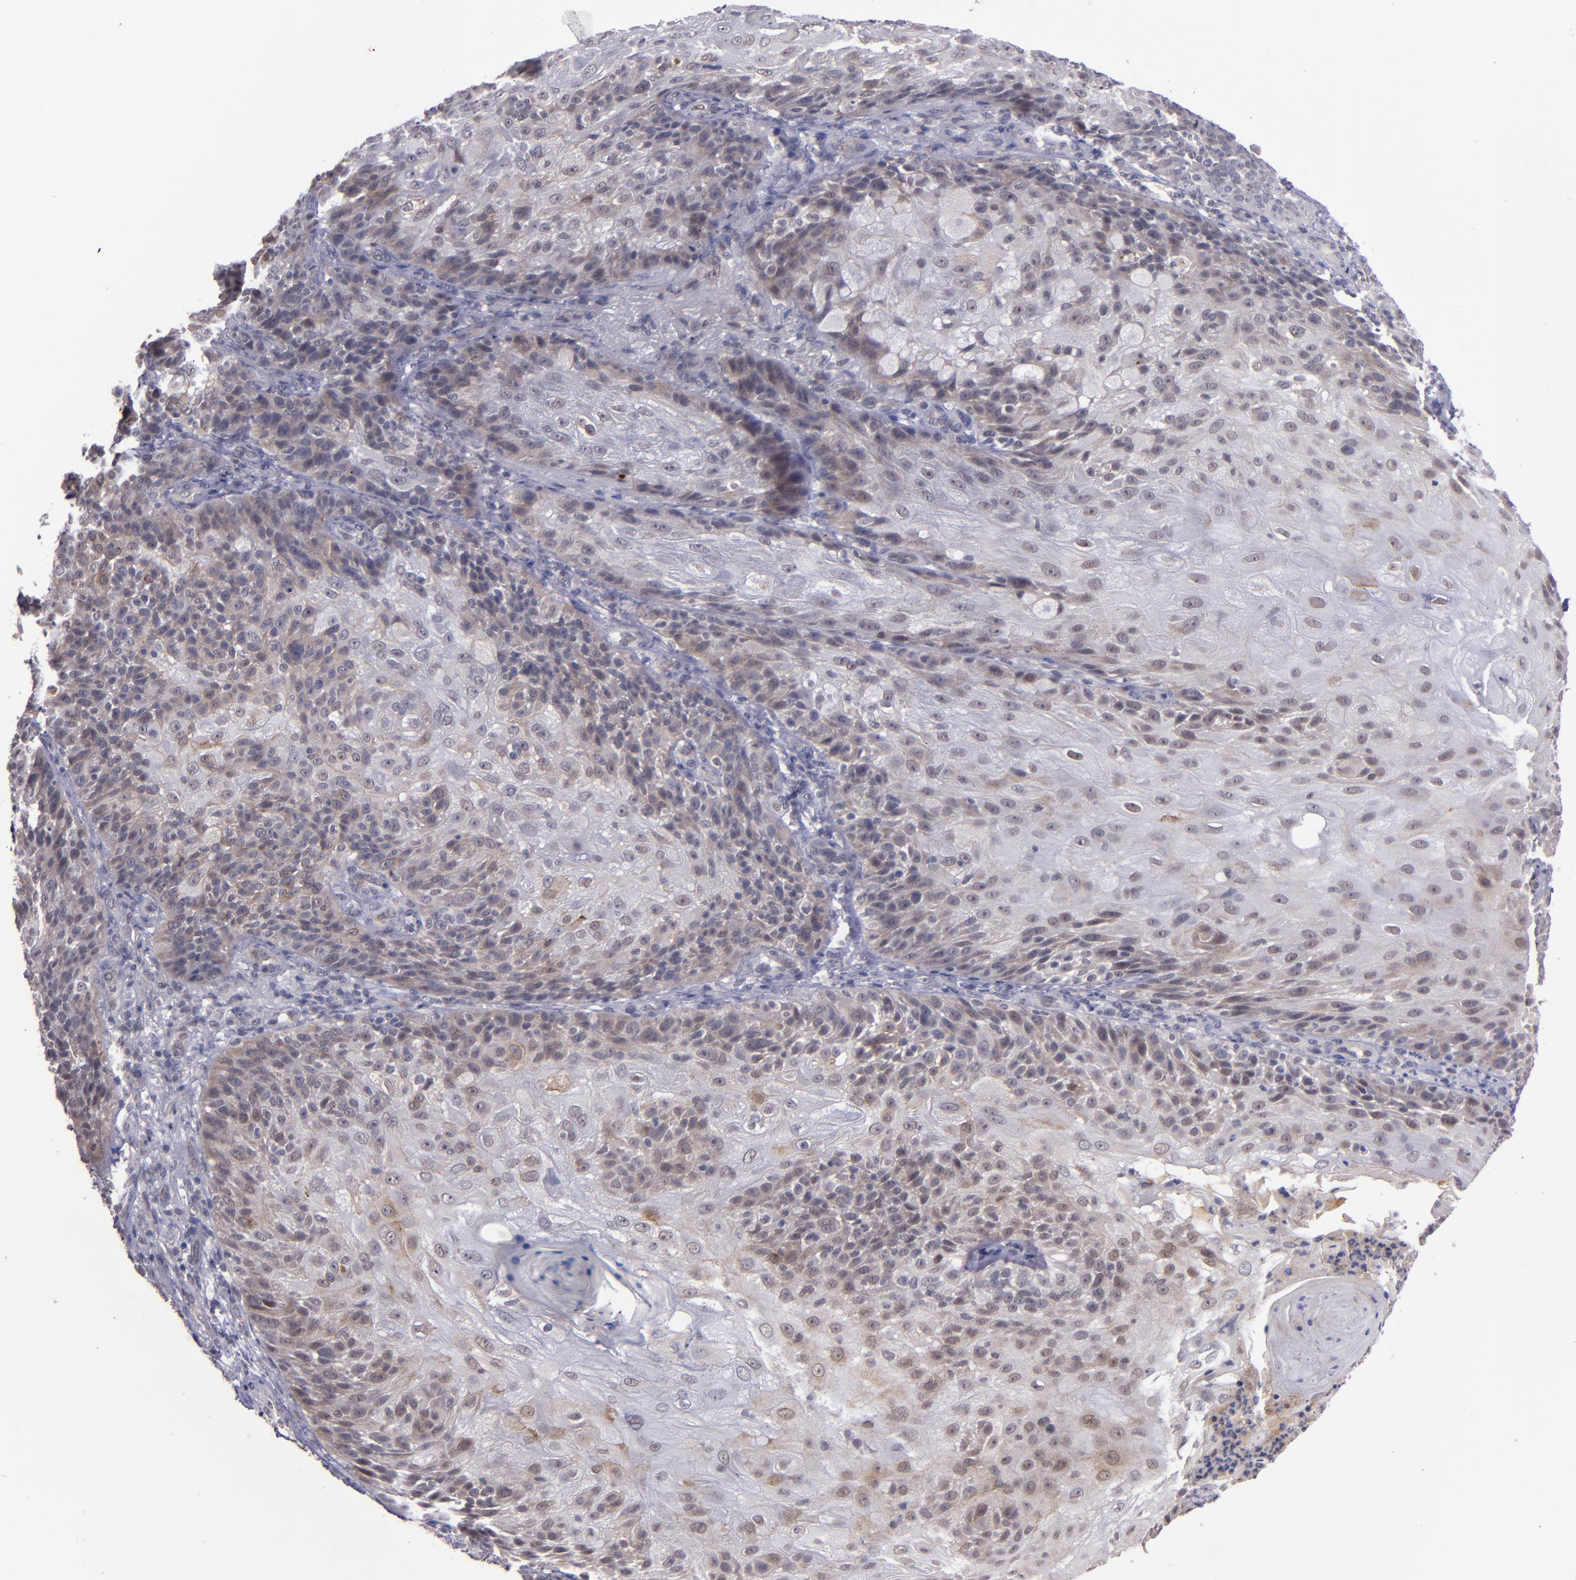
{"staining": {"intensity": "moderate", "quantity": "25%-75%", "location": "cytoplasmic/membranous"}, "tissue": "skin cancer", "cell_type": "Tumor cells", "image_type": "cancer", "snomed": [{"axis": "morphology", "description": "Normal tissue, NOS"}, {"axis": "morphology", "description": "Squamous cell carcinoma, NOS"}, {"axis": "topography", "description": "Skin"}], "caption": "DAB (3,3'-diaminobenzidine) immunohistochemical staining of human skin cancer (squamous cell carcinoma) displays moderate cytoplasmic/membranous protein staining in about 25%-75% of tumor cells. (brown staining indicates protein expression, while blue staining denotes nuclei).", "gene": "SYP", "patient": {"sex": "female", "age": 83}}